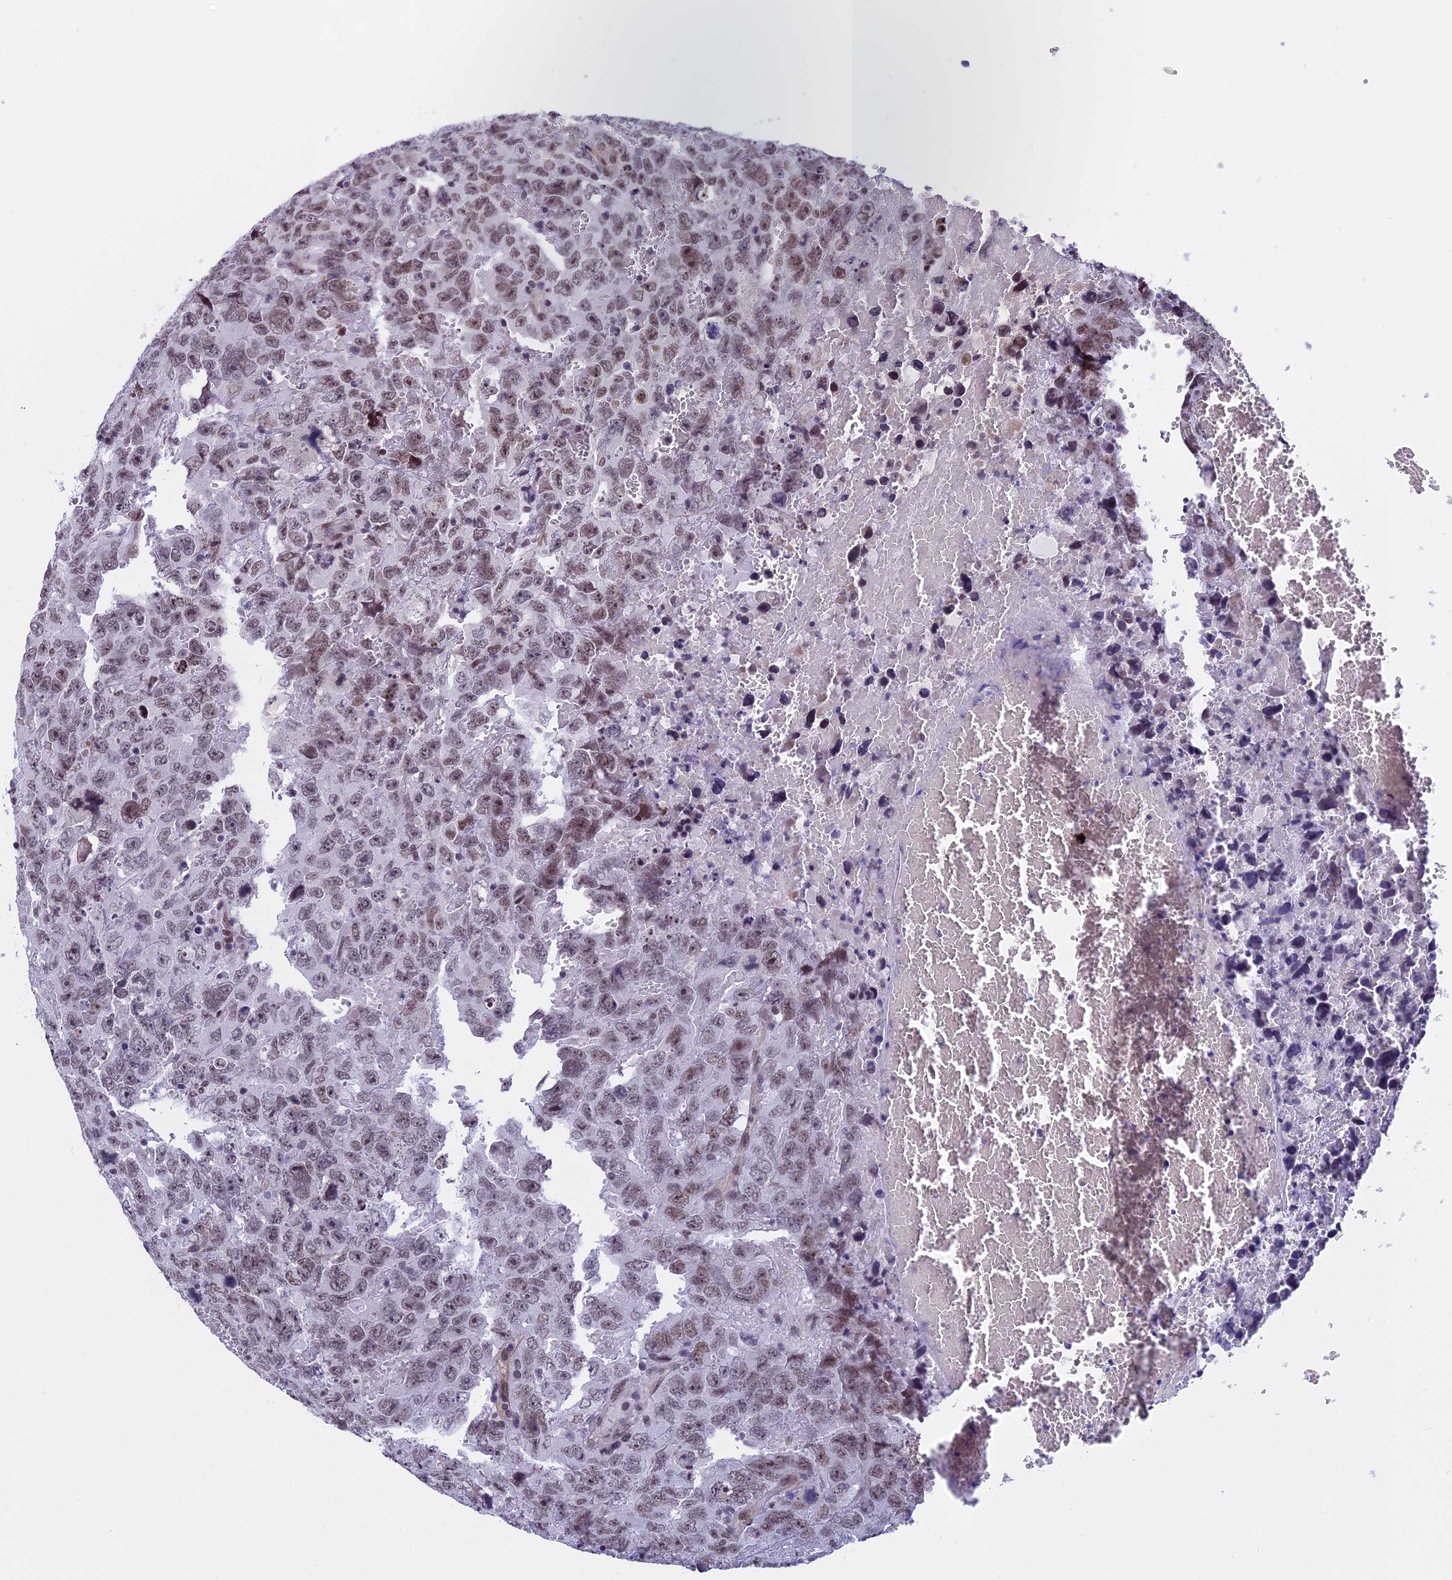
{"staining": {"intensity": "weak", "quantity": "25%-75%", "location": "nuclear"}, "tissue": "testis cancer", "cell_type": "Tumor cells", "image_type": "cancer", "snomed": [{"axis": "morphology", "description": "Carcinoma, Embryonal, NOS"}, {"axis": "topography", "description": "Testis"}], "caption": "This is a micrograph of IHC staining of testis cancer (embryonal carcinoma), which shows weak positivity in the nuclear of tumor cells.", "gene": "NIPBL", "patient": {"sex": "male", "age": 45}}